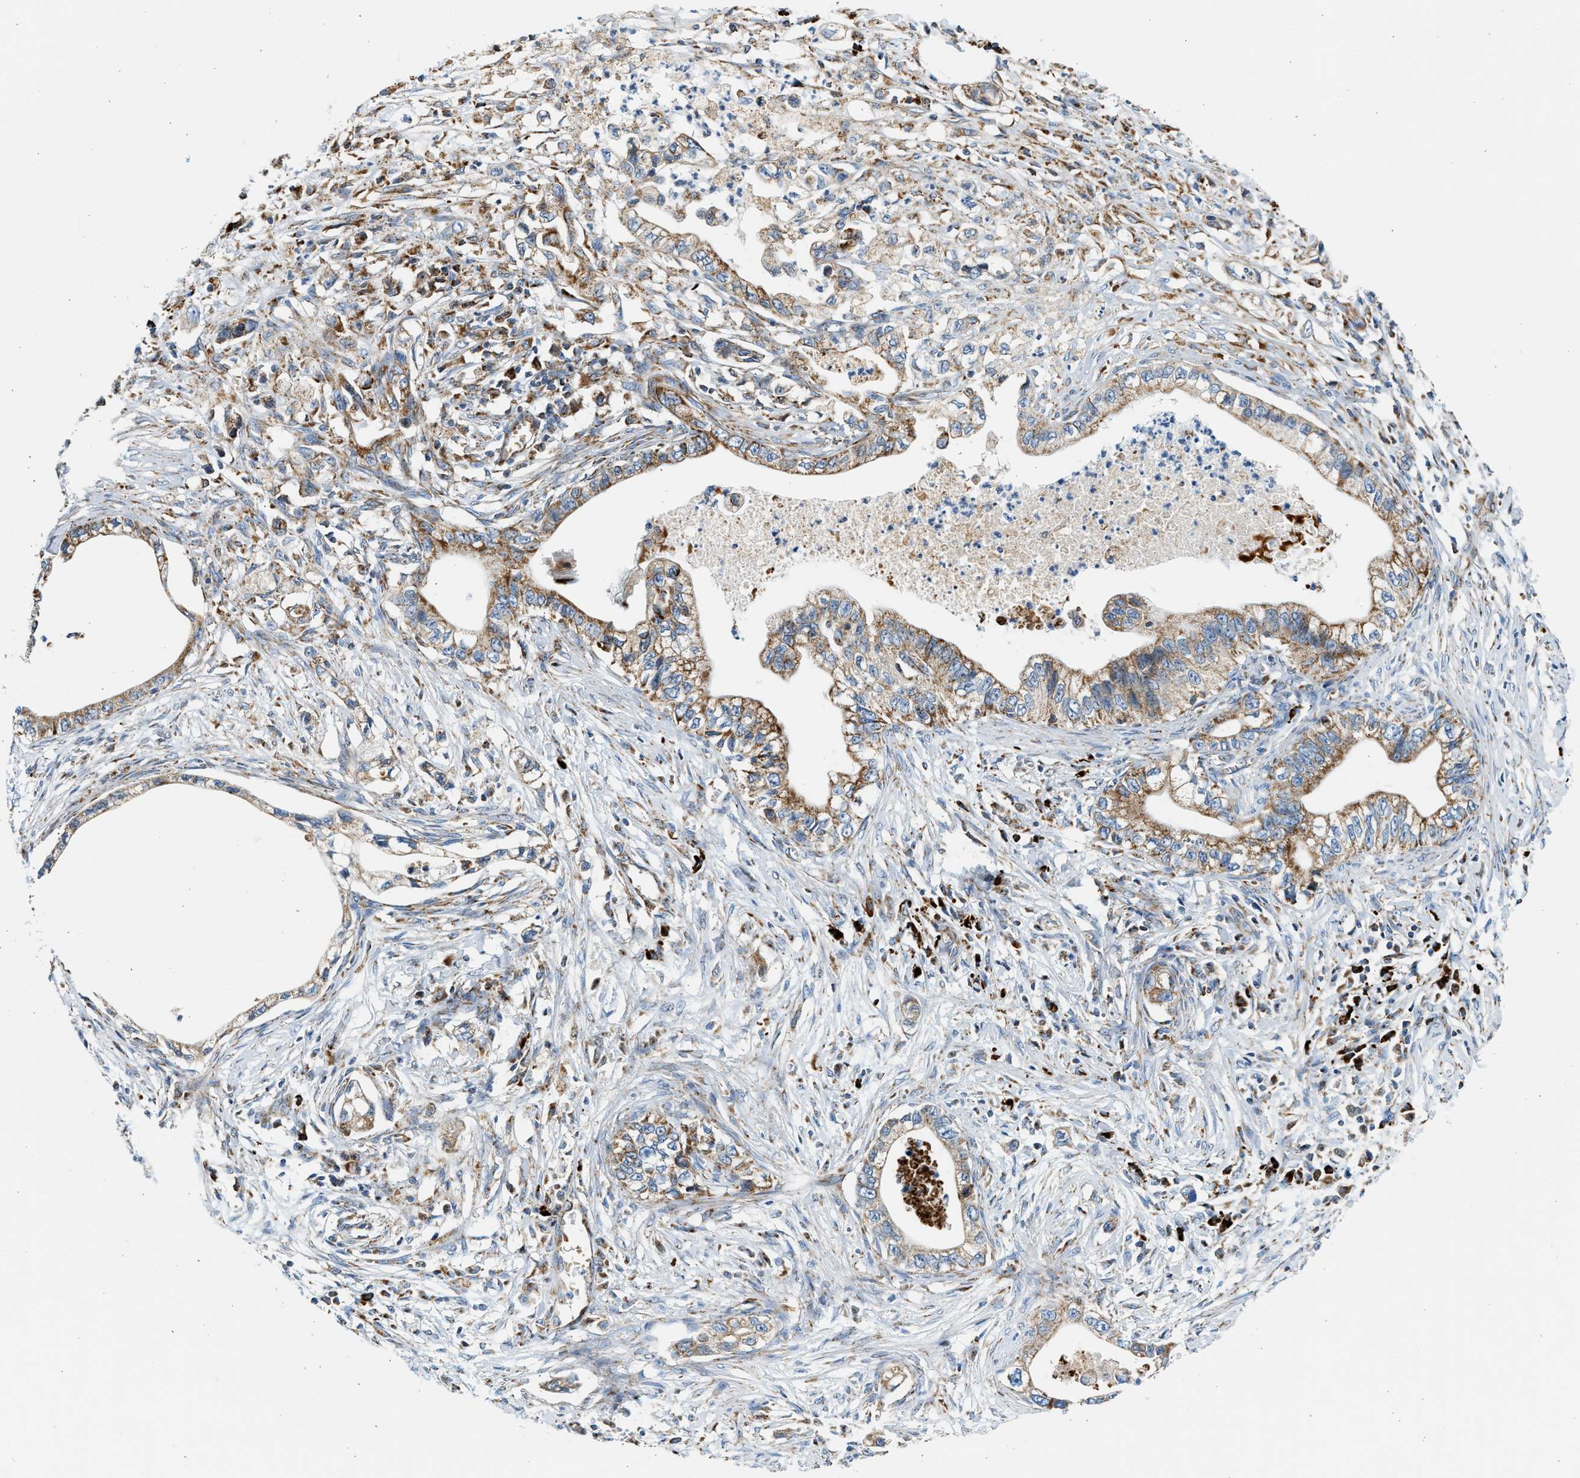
{"staining": {"intensity": "moderate", "quantity": ">75%", "location": "cytoplasmic/membranous"}, "tissue": "pancreatic cancer", "cell_type": "Tumor cells", "image_type": "cancer", "snomed": [{"axis": "morphology", "description": "Adenocarcinoma, NOS"}, {"axis": "topography", "description": "Pancreas"}], "caption": "Approximately >75% of tumor cells in pancreatic adenocarcinoma demonstrate moderate cytoplasmic/membranous protein expression as visualized by brown immunohistochemical staining.", "gene": "KCNMB3", "patient": {"sex": "male", "age": 56}}